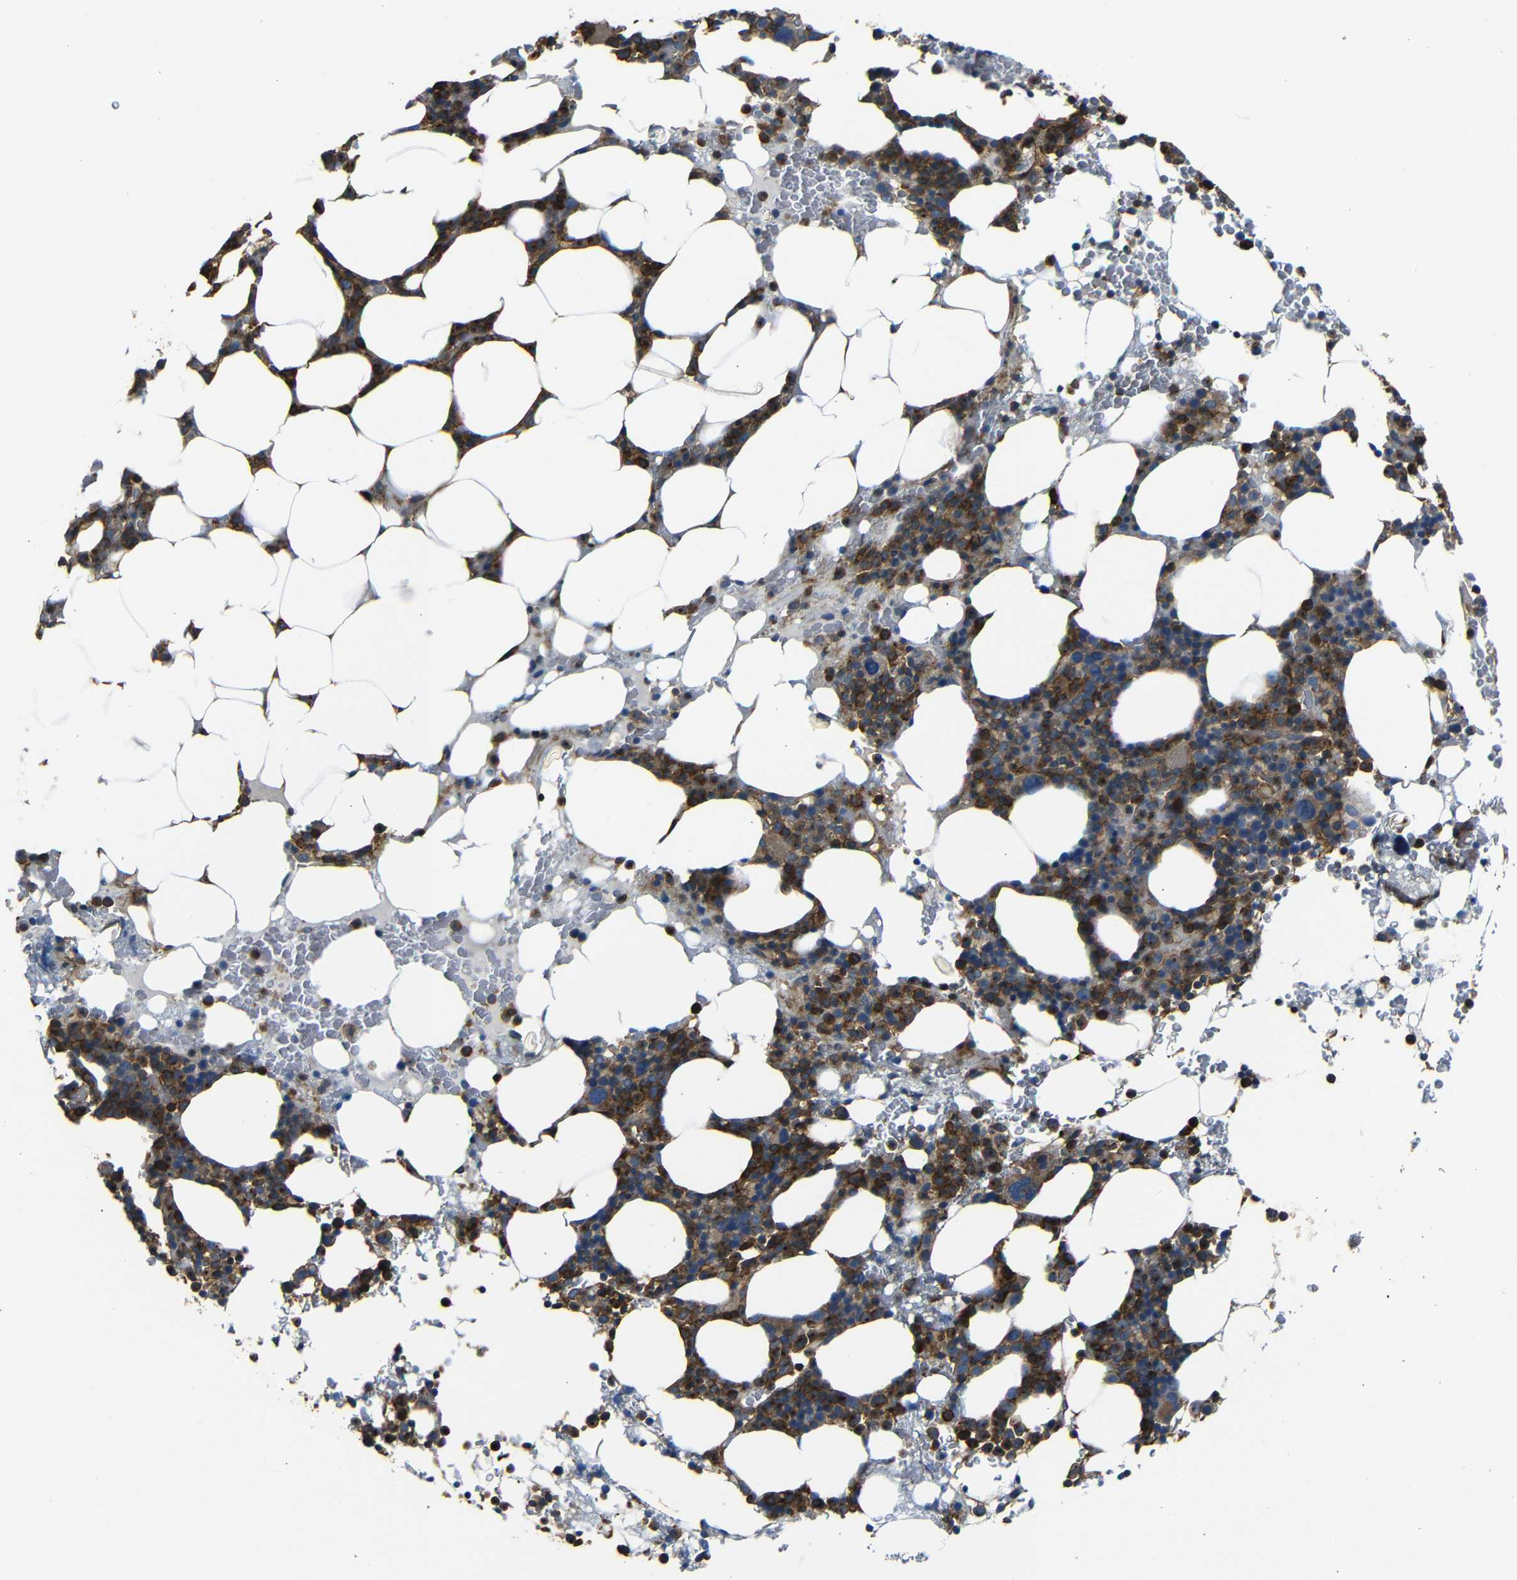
{"staining": {"intensity": "strong", "quantity": ">75%", "location": "cytoplasmic/membranous"}, "tissue": "bone marrow", "cell_type": "Hematopoietic cells", "image_type": "normal", "snomed": [{"axis": "morphology", "description": "Normal tissue, NOS"}, {"axis": "morphology", "description": "Inflammation, NOS"}, {"axis": "topography", "description": "Bone marrow"}], "caption": "Immunohistochemical staining of unremarkable bone marrow shows strong cytoplasmic/membranous protein expression in about >75% of hematopoietic cells.", "gene": "ADGRE5", "patient": {"sex": "female", "age": 84}}